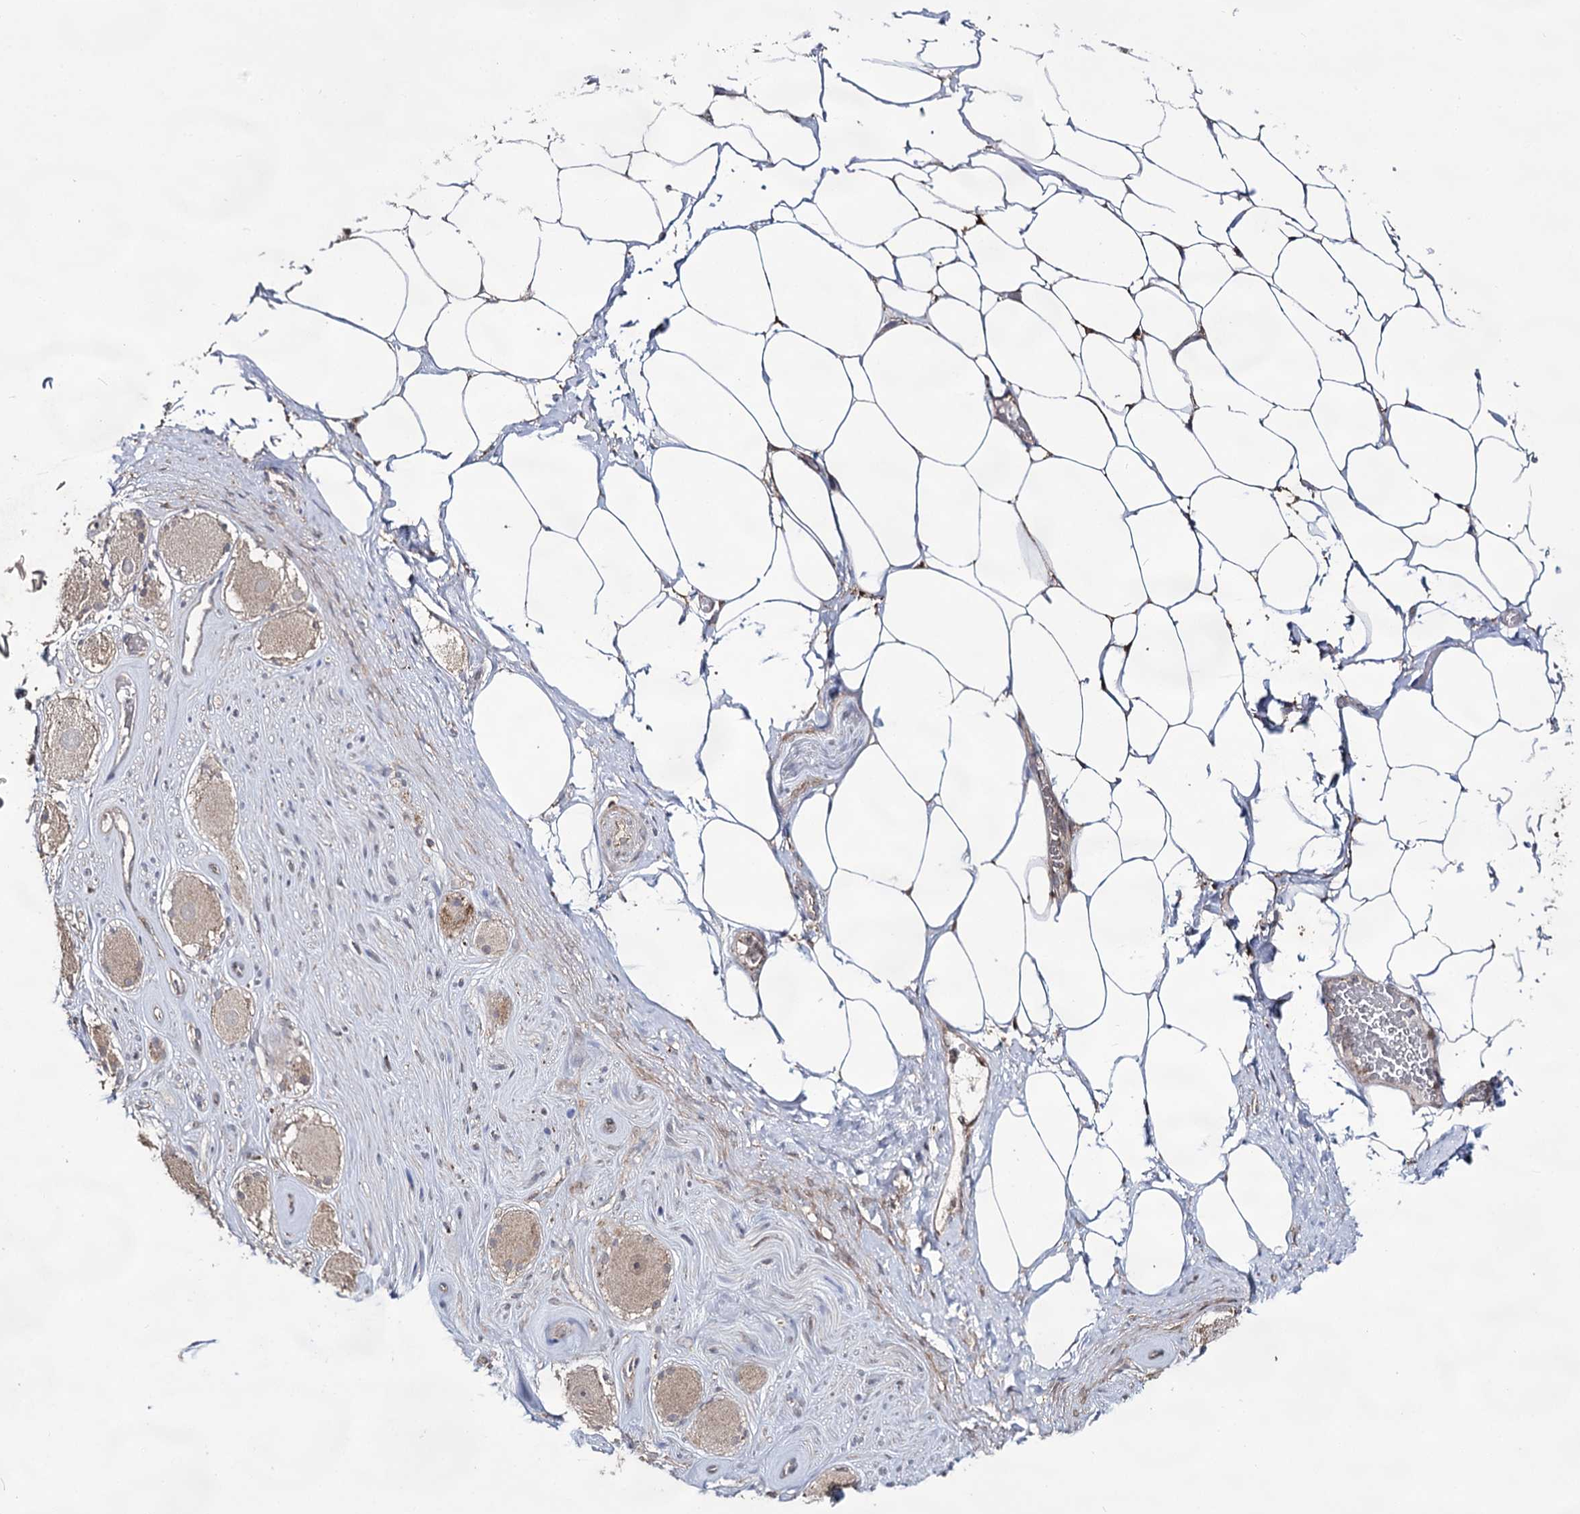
{"staining": {"intensity": "weak", "quantity": ">75%", "location": "cytoplasmic/membranous"}, "tissue": "adipose tissue", "cell_type": "Adipocytes", "image_type": "normal", "snomed": [{"axis": "morphology", "description": "Normal tissue, NOS"}, {"axis": "morphology", "description": "Adenocarcinoma, Low grade"}, {"axis": "topography", "description": "Prostate"}, {"axis": "topography", "description": "Peripheral nerve tissue"}], "caption": "Immunohistochemical staining of normal adipose tissue exhibits weak cytoplasmic/membranous protein staining in about >75% of adipocytes. (DAB IHC with brightfield microscopy, high magnification).", "gene": "ACTR6", "patient": {"sex": "male", "age": 63}}